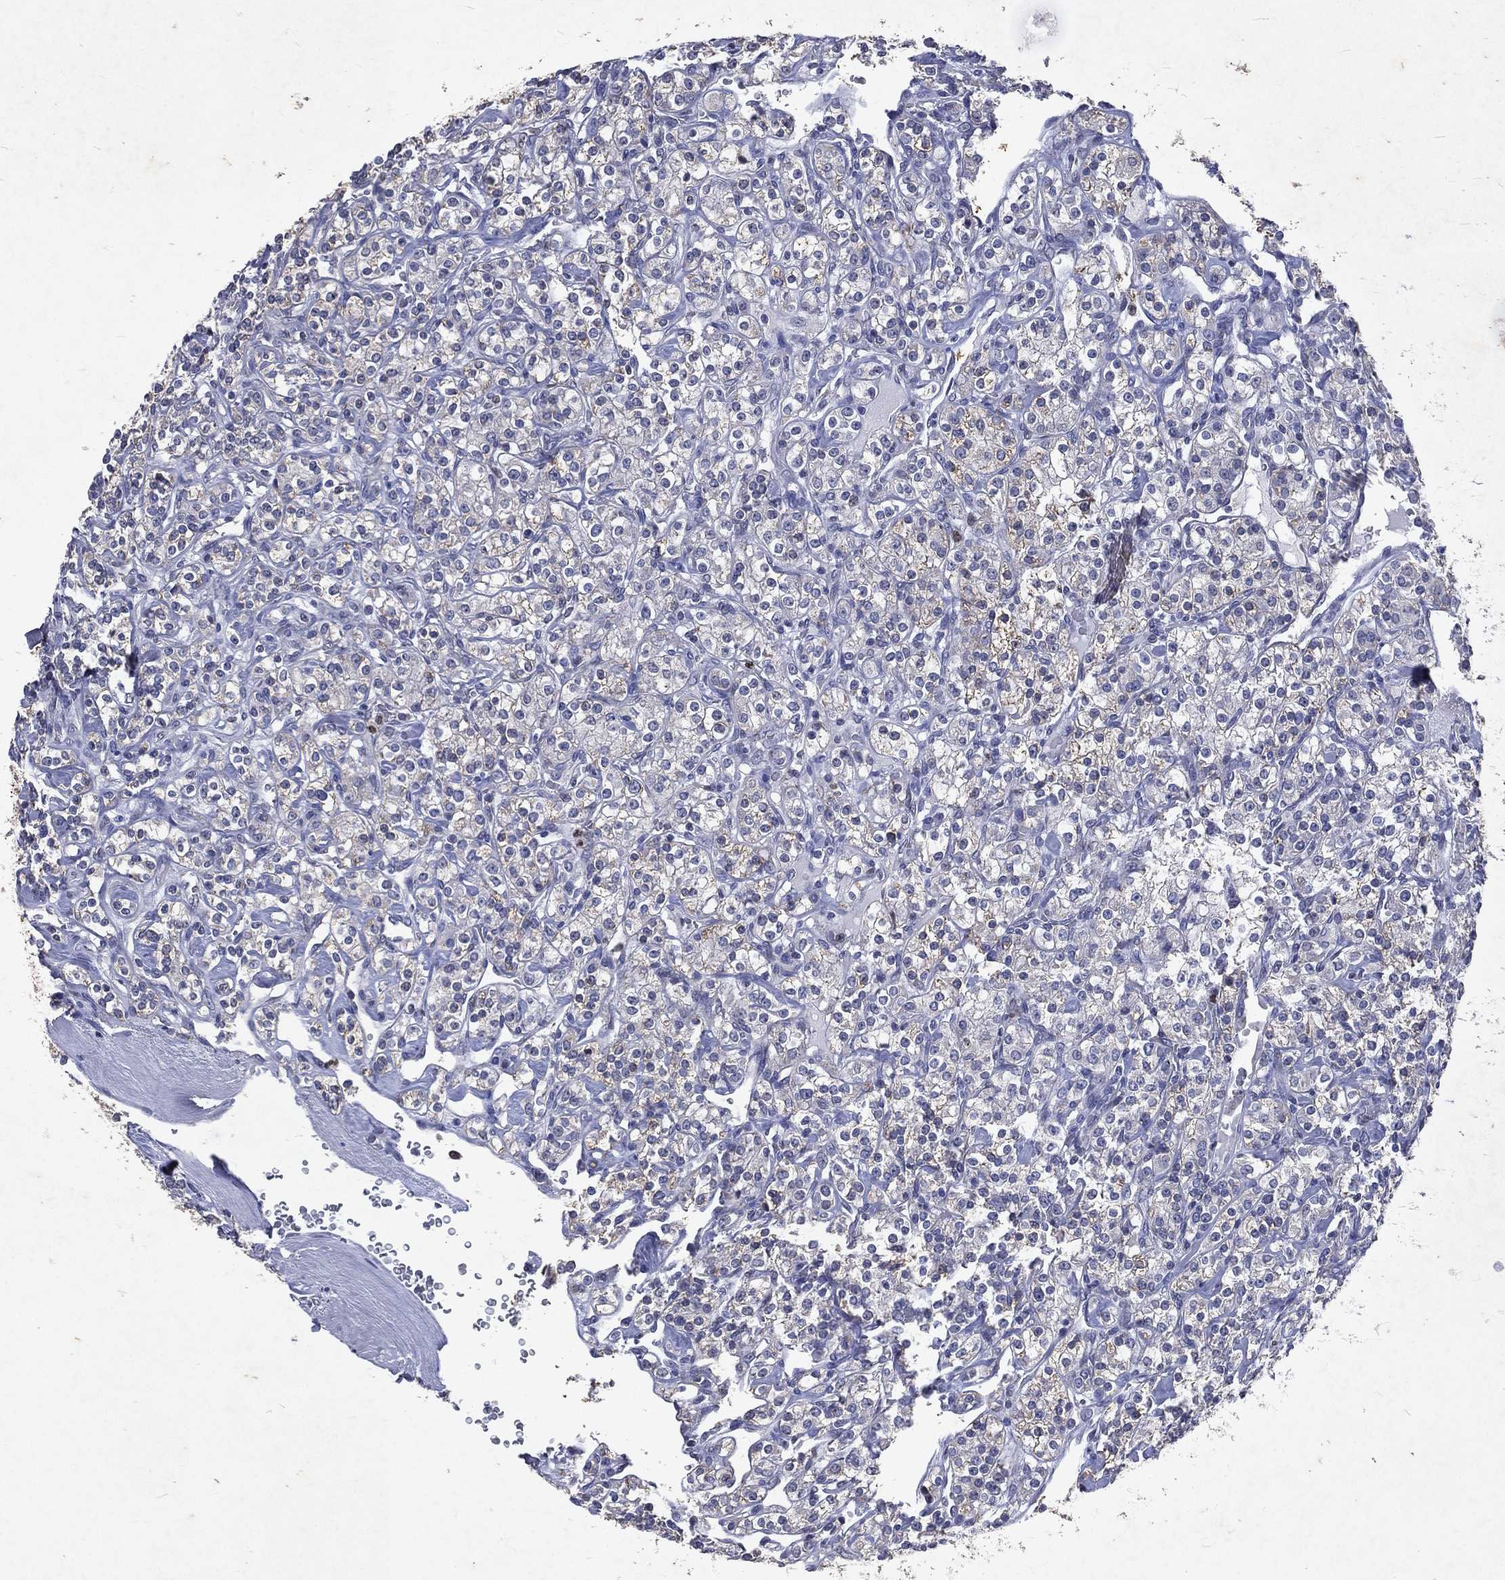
{"staining": {"intensity": "weak", "quantity": "<25%", "location": "cytoplasmic/membranous"}, "tissue": "renal cancer", "cell_type": "Tumor cells", "image_type": "cancer", "snomed": [{"axis": "morphology", "description": "Adenocarcinoma, NOS"}, {"axis": "topography", "description": "Kidney"}], "caption": "This is an immunohistochemistry (IHC) histopathology image of human renal cancer. There is no positivity in tumor cells.", "gene": "SLC34A2", "patient": {"sex": "male", "age": 77}}